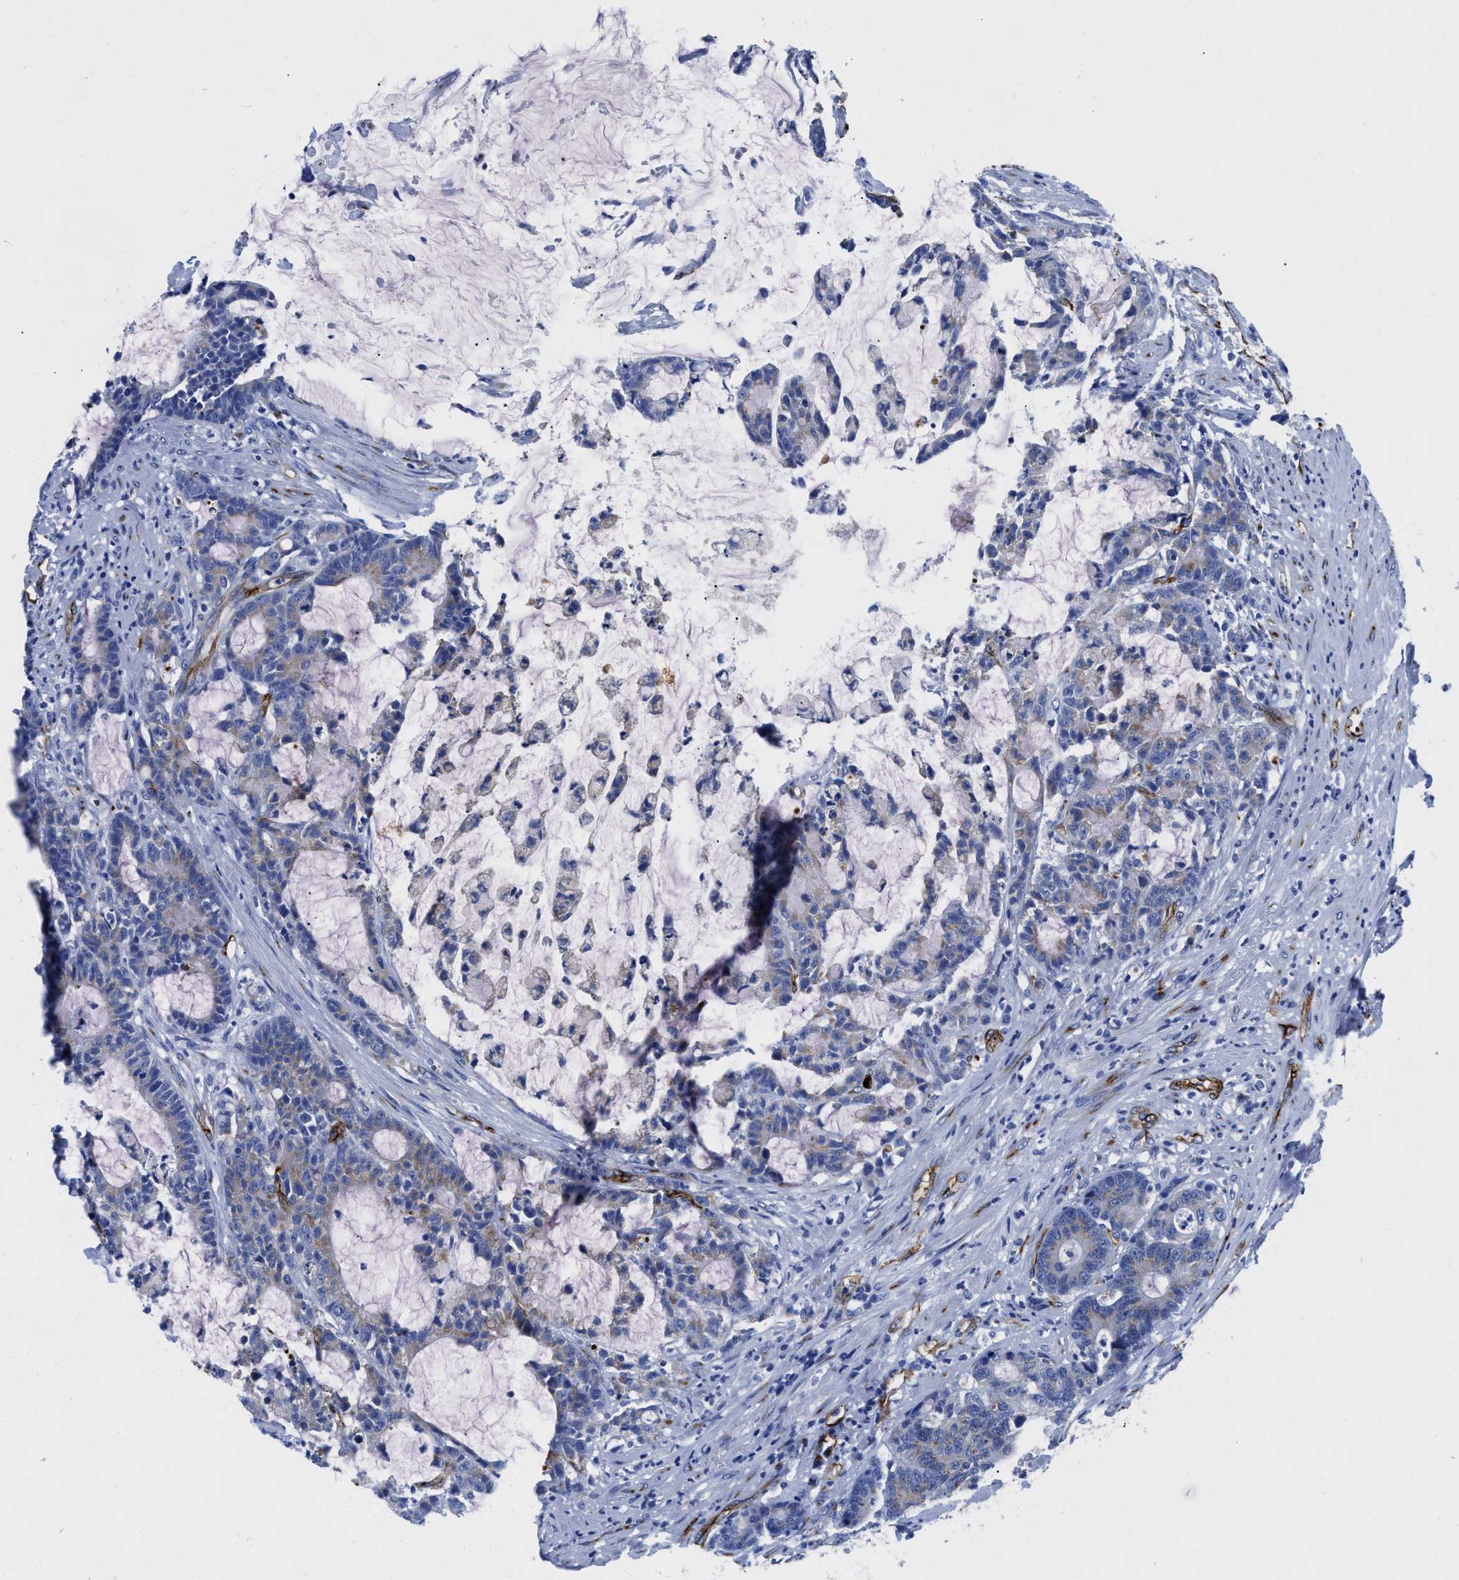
{"staining": {"intensity": "weak", "quantity": "25%-75%", "location": "cytoplasmic/membranous"}, "tissue": "colorectal cancer", "cell_type": "Tumor cells", "image_type": "cancer", "snomed": [{"axis": "morphology", "description": "Adenocarcinoma, NOS"}, {"axis": "topography", "description": "Colon"}], "caption": "Protein staining of colorectal adenocarcinoma tissue shows weak cytoplasmic/membranous expression in about 25%-75% of tumor cells.", "gene": "TVP23B", "patient": {"sex": "female", "age": 84}}